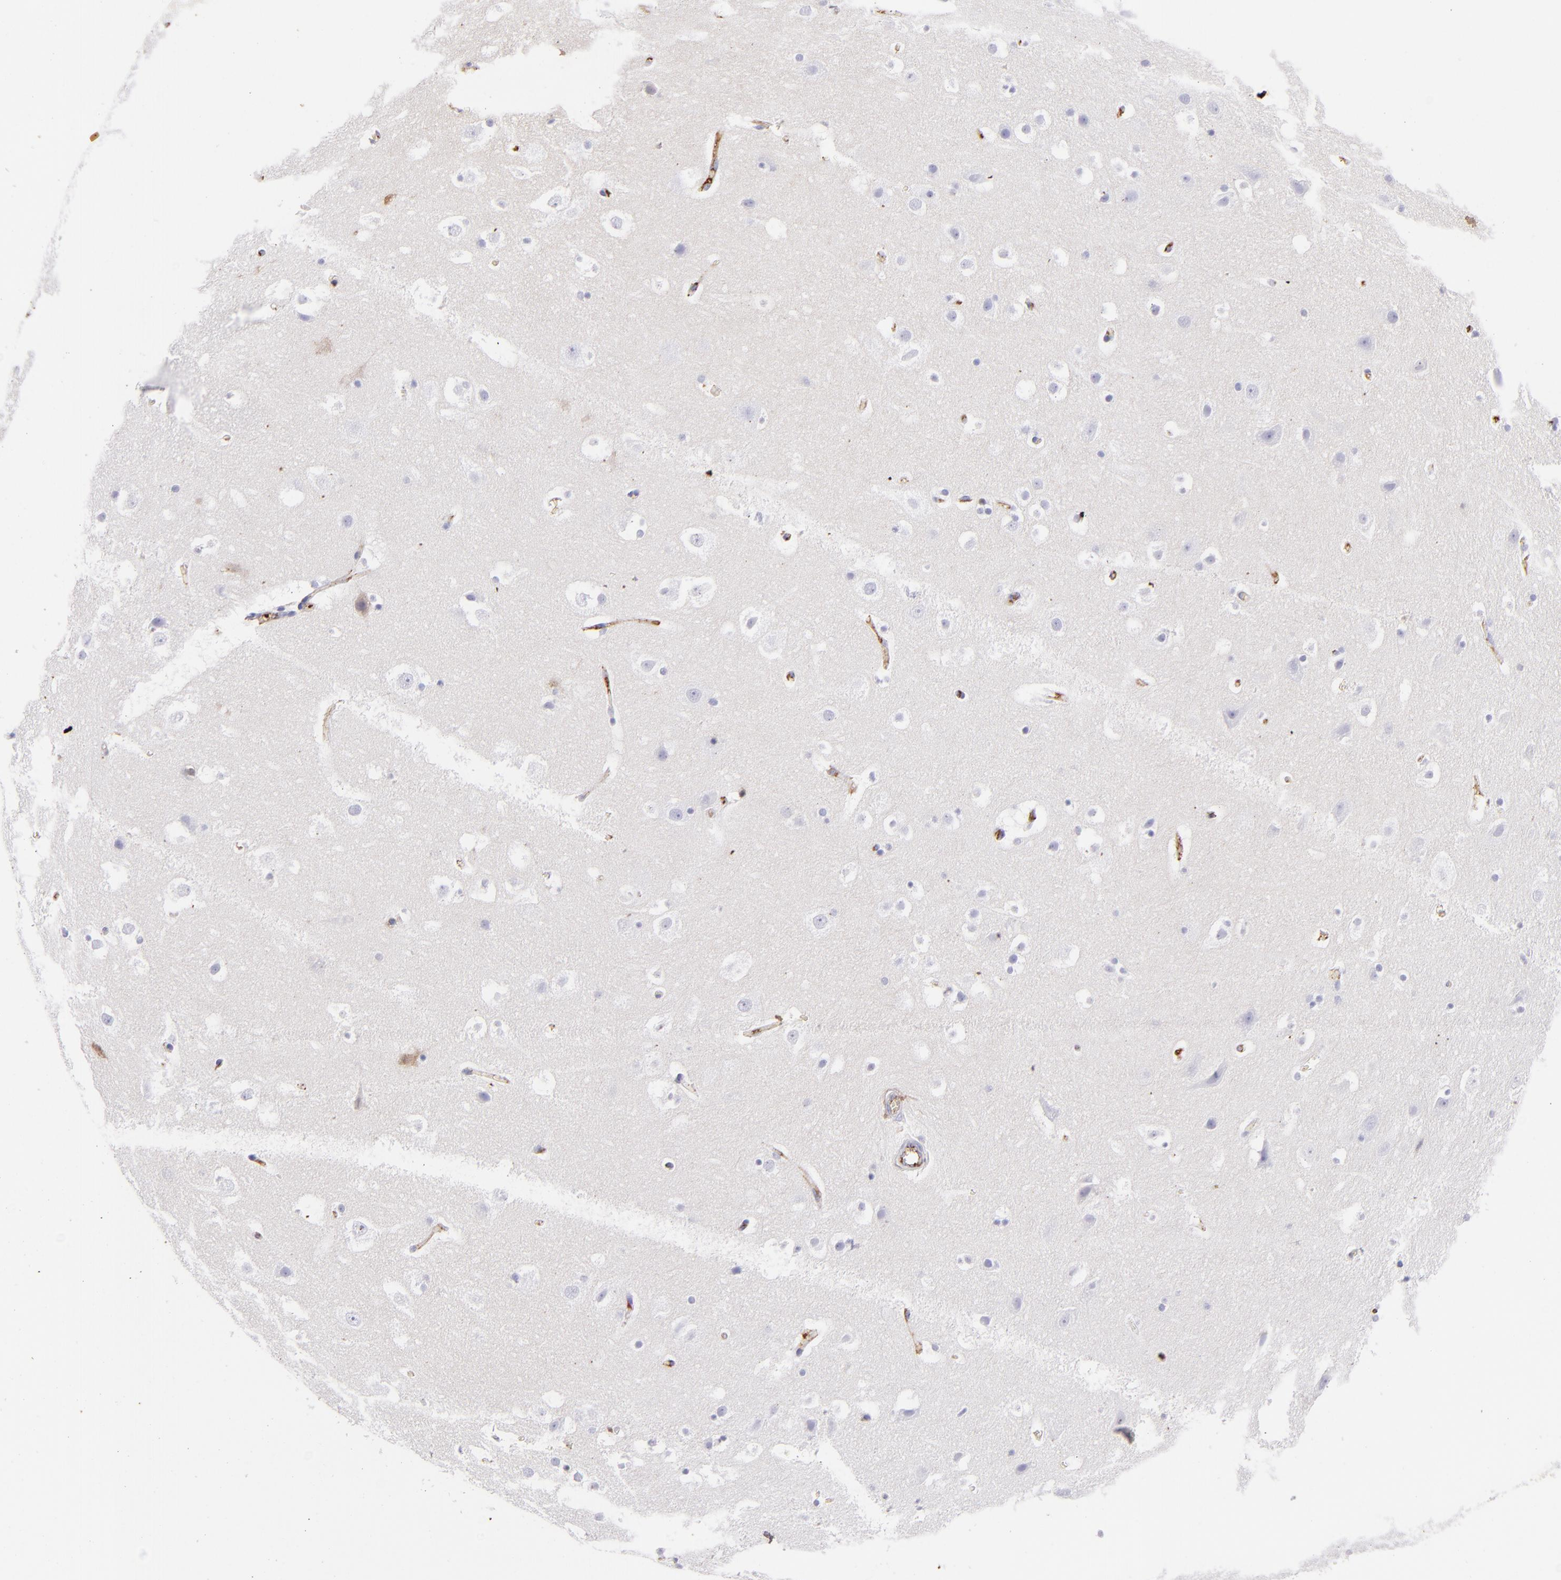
{"staining": {"intensity": "negative", "quantity": "none", "location": "none"}, "tissue": "hippocampus", "cell_type": "Glial cells", "image_type": "normal", "snomed": [{"axis": "morphology", "description": "Normal tissue, NOS"}, {"axis": "topography", "description": "Hippocampus"}], "caption": "Immunohistochemistry (IHC) image of normal human hippocampus stained for a protein (brown), which exhibits no staining in glial cells. Brightfield microscopy of IHC stained with DAB (brown) and hematoxylin (blue), captured at high magnification.", "gene": "FGB", "patient": {"sex": "male", "age": 45}}